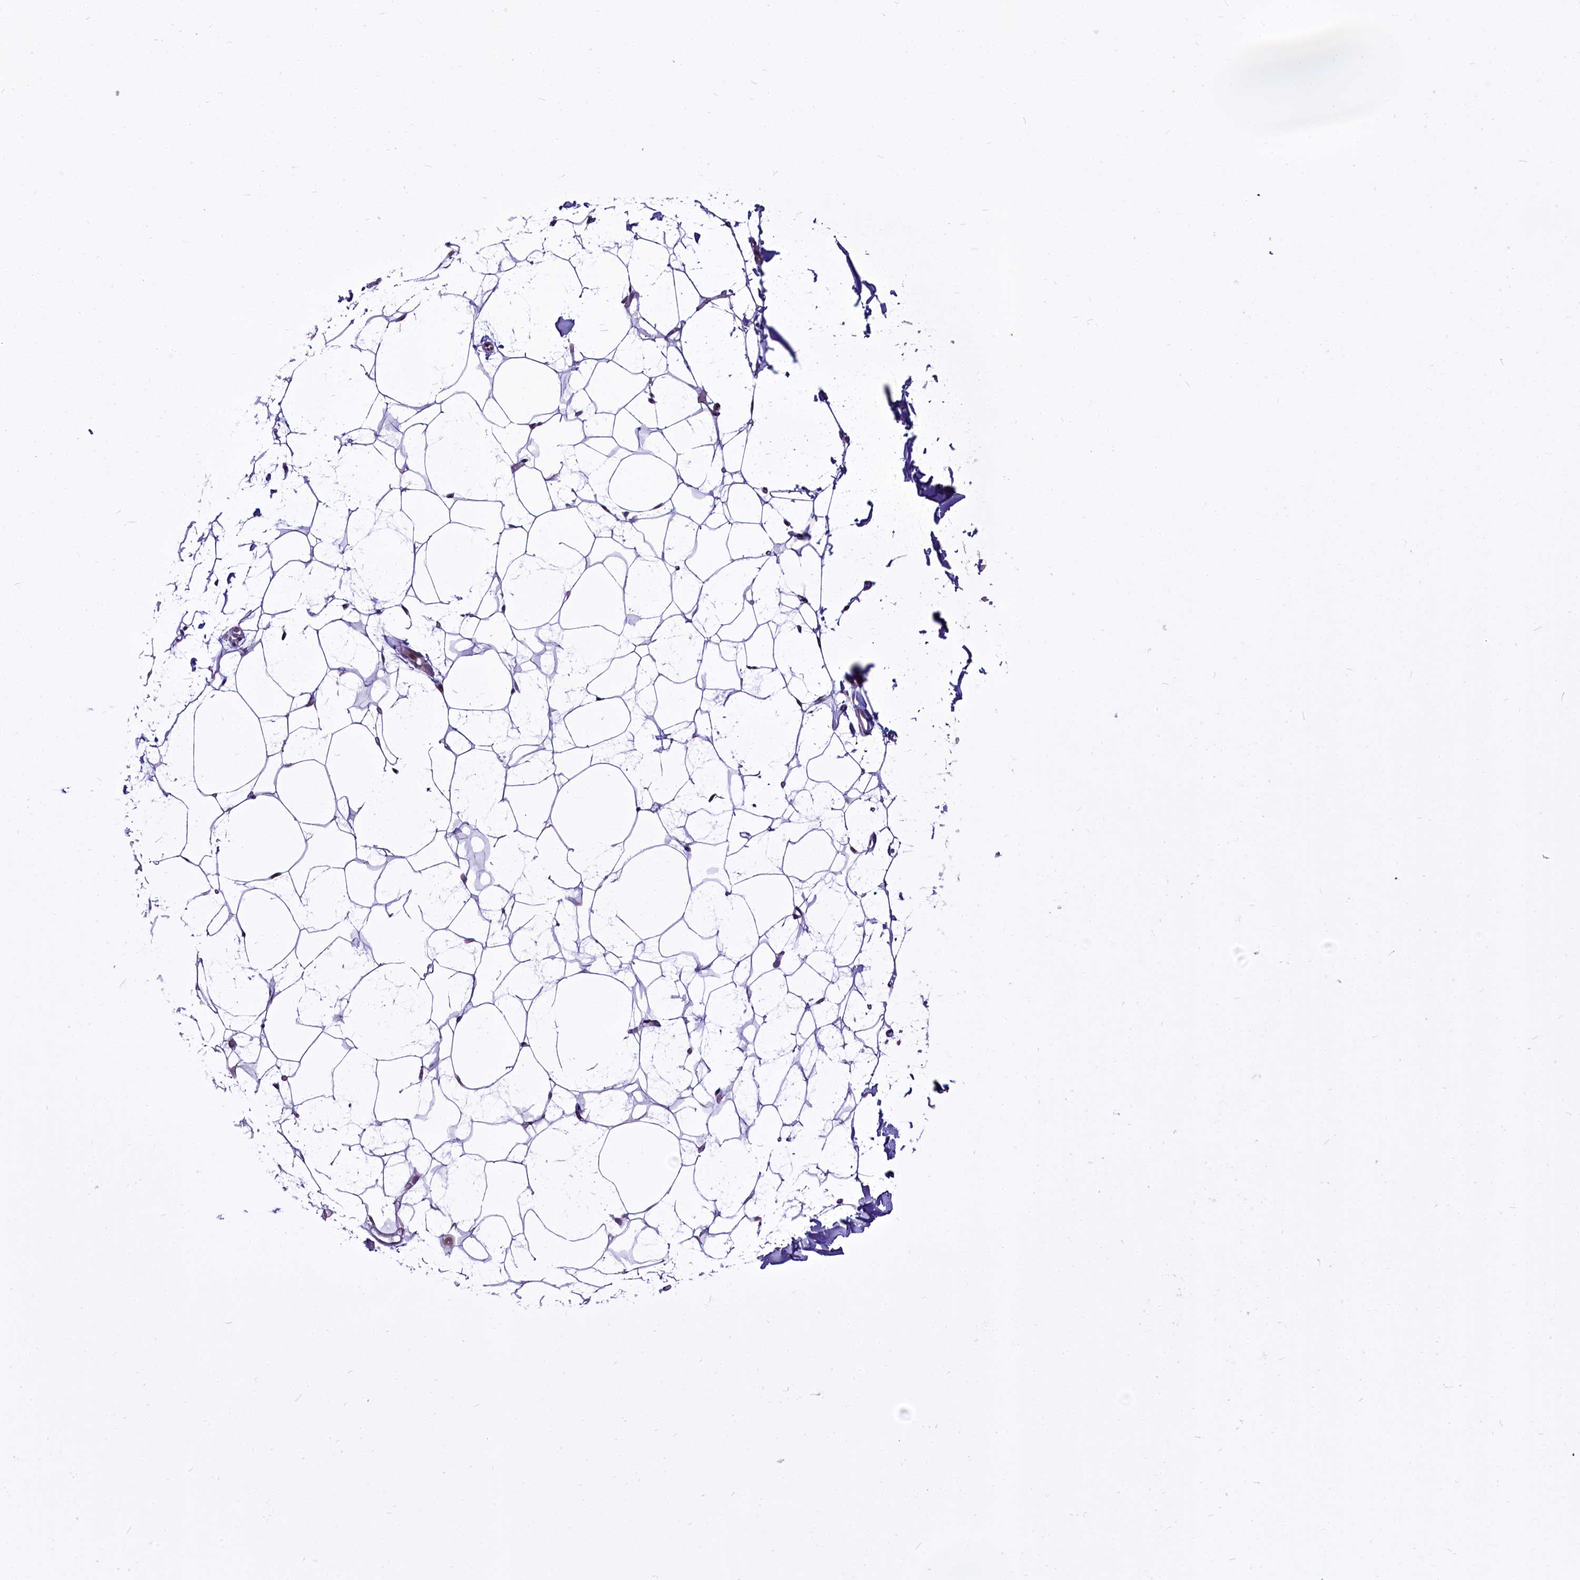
{"staining": {"intensity": "weak", "quantity": ">75%", "location": "cytoplasmic/membranous"}, "tissue": "adipose tissue", "cell_type": "Adipocytes", "image_type": "normal", "snomed": [{"axis": "morphology", "description": "Normal tissue, NOS"}, {"axis": "topography", "description": "Breast"}], "caption": "Immunohistochemistry image of normal adipose tissue: human adipose tissue stained using immunohistochemistry reveals low levels of weak protein expression localized specifically in the cytoplasmic/membranous of adipocytes, appearing as a cytoplasmic/membranous brown color.", "gene": "BANK1", "patient": {"sex": "female", "age": 23}}